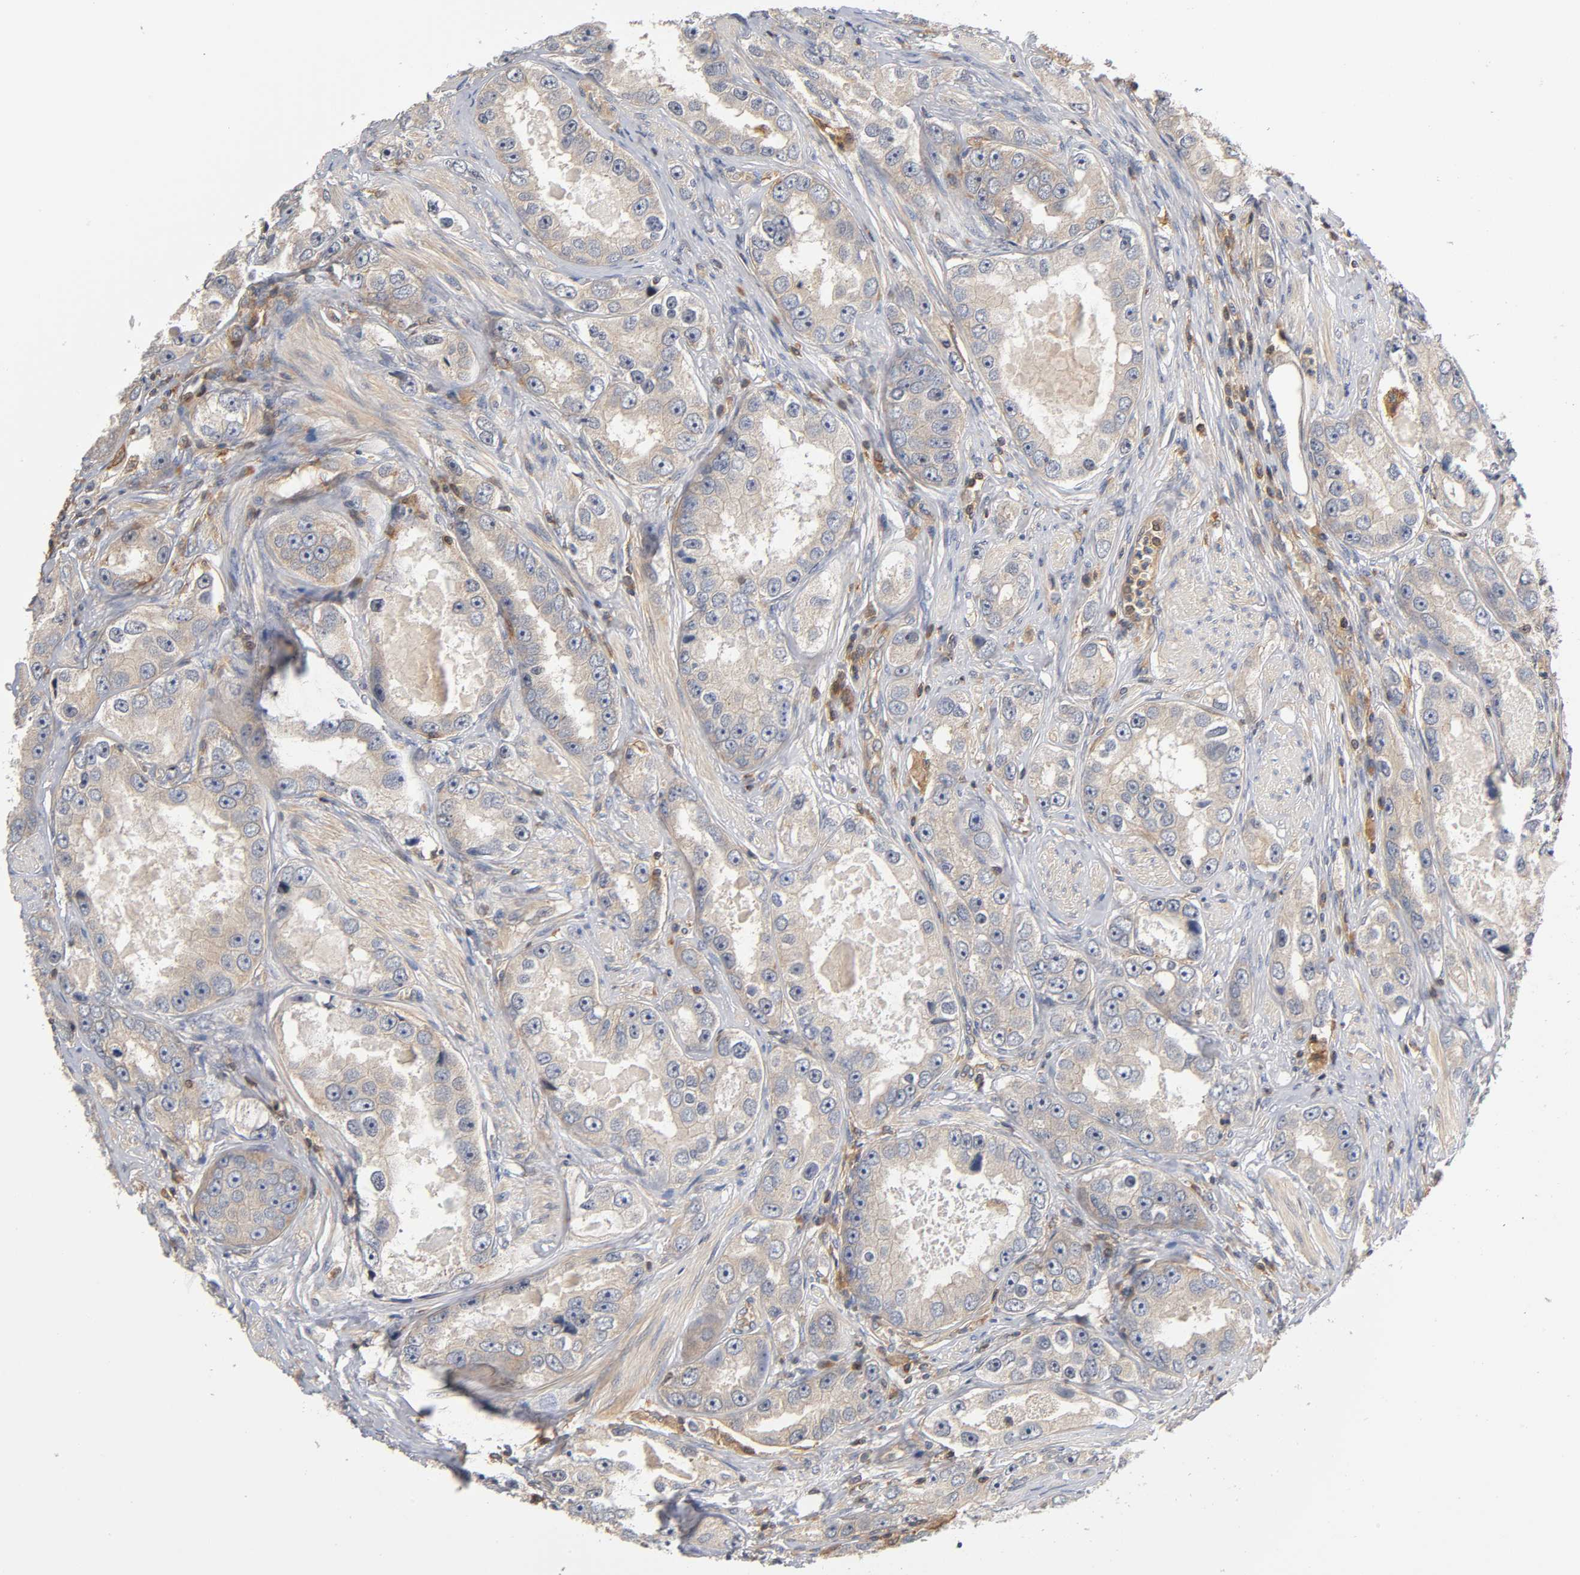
{"staining": {"intensity": "moderate", "quantity": ">75%", "location": "cytoplasmic/membranous"}, "tissue": "prostate cancer", "cell_type": "Tumor cells", "image_type": "cancer", "snomed": [{"axis": "morphology", "description": "Adenocarcinoma, High grade"}, {"axis": "topography", "description": "Prostate"}], "caption": "Immunohistochemistry (IHC) photomicrograph of neoplastic tissue: prostate cancer stained using IHC demonstrates medium levels of moderate protein expression localized specifically in the cytoplasmic/membranous of tumor cells, appearing as a cytoplasmic/membranous brown color.", "gene": "ACTR2", "patient": {"sex": "male", "age": 63}}